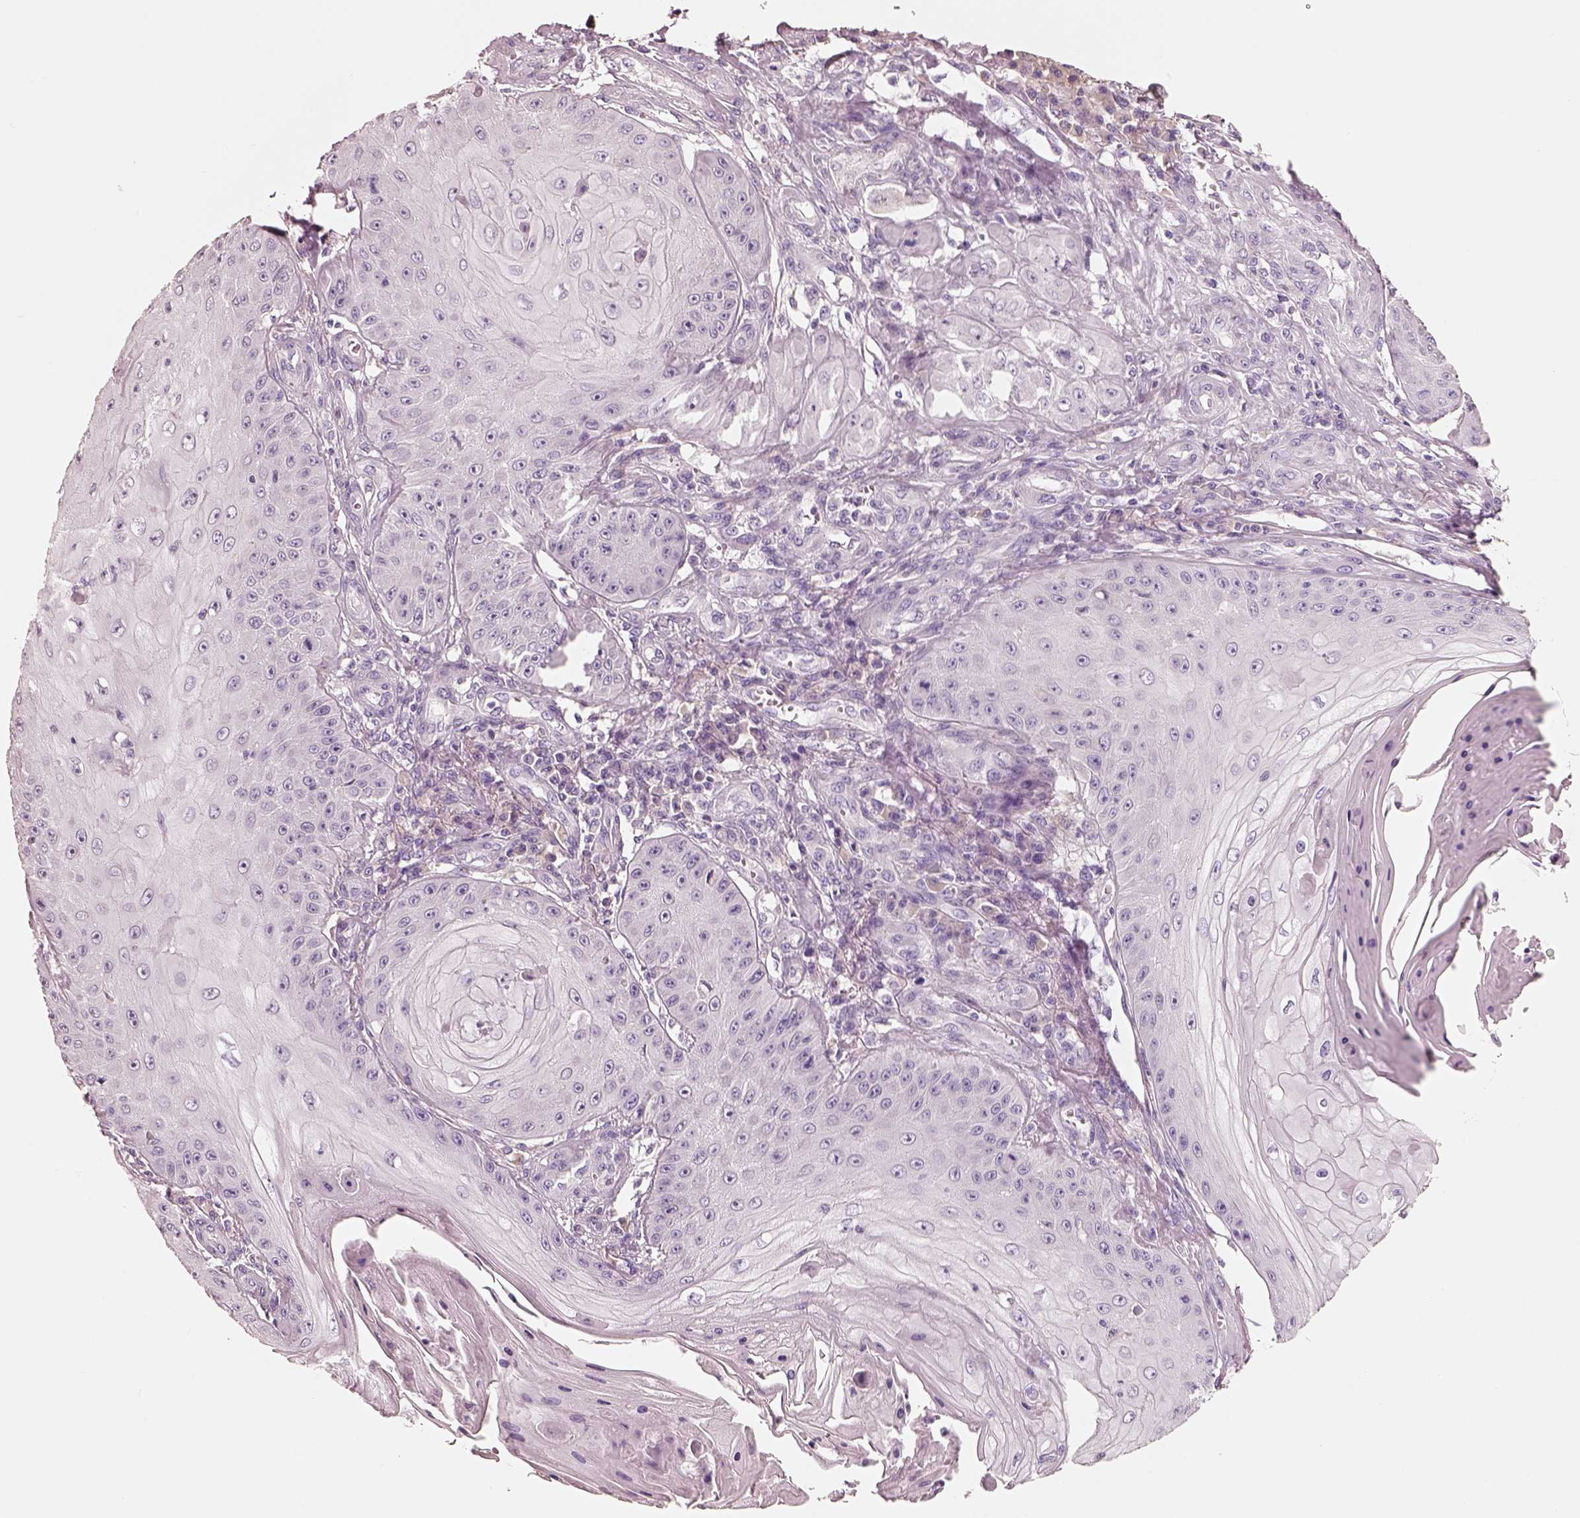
{"staining": {"intensity": "negative", "quantity": "none", "location": "none"}, "tissue": "skin cancer", "cell_type": "Tumor cells", "image_type": "cancer", "snomed": [{"axis": "morphology", "description": "Squamous cell carcinoma, NOS"}, {"axis": "topography", "description": "Skin"}], "caption": "The immunohistochemistry (IHC) histopathology image has no significant positivity in tumor cells of skin cancer tissue.", "gene": "PNOC", "patient": {"sex": "male", "age": 70}}